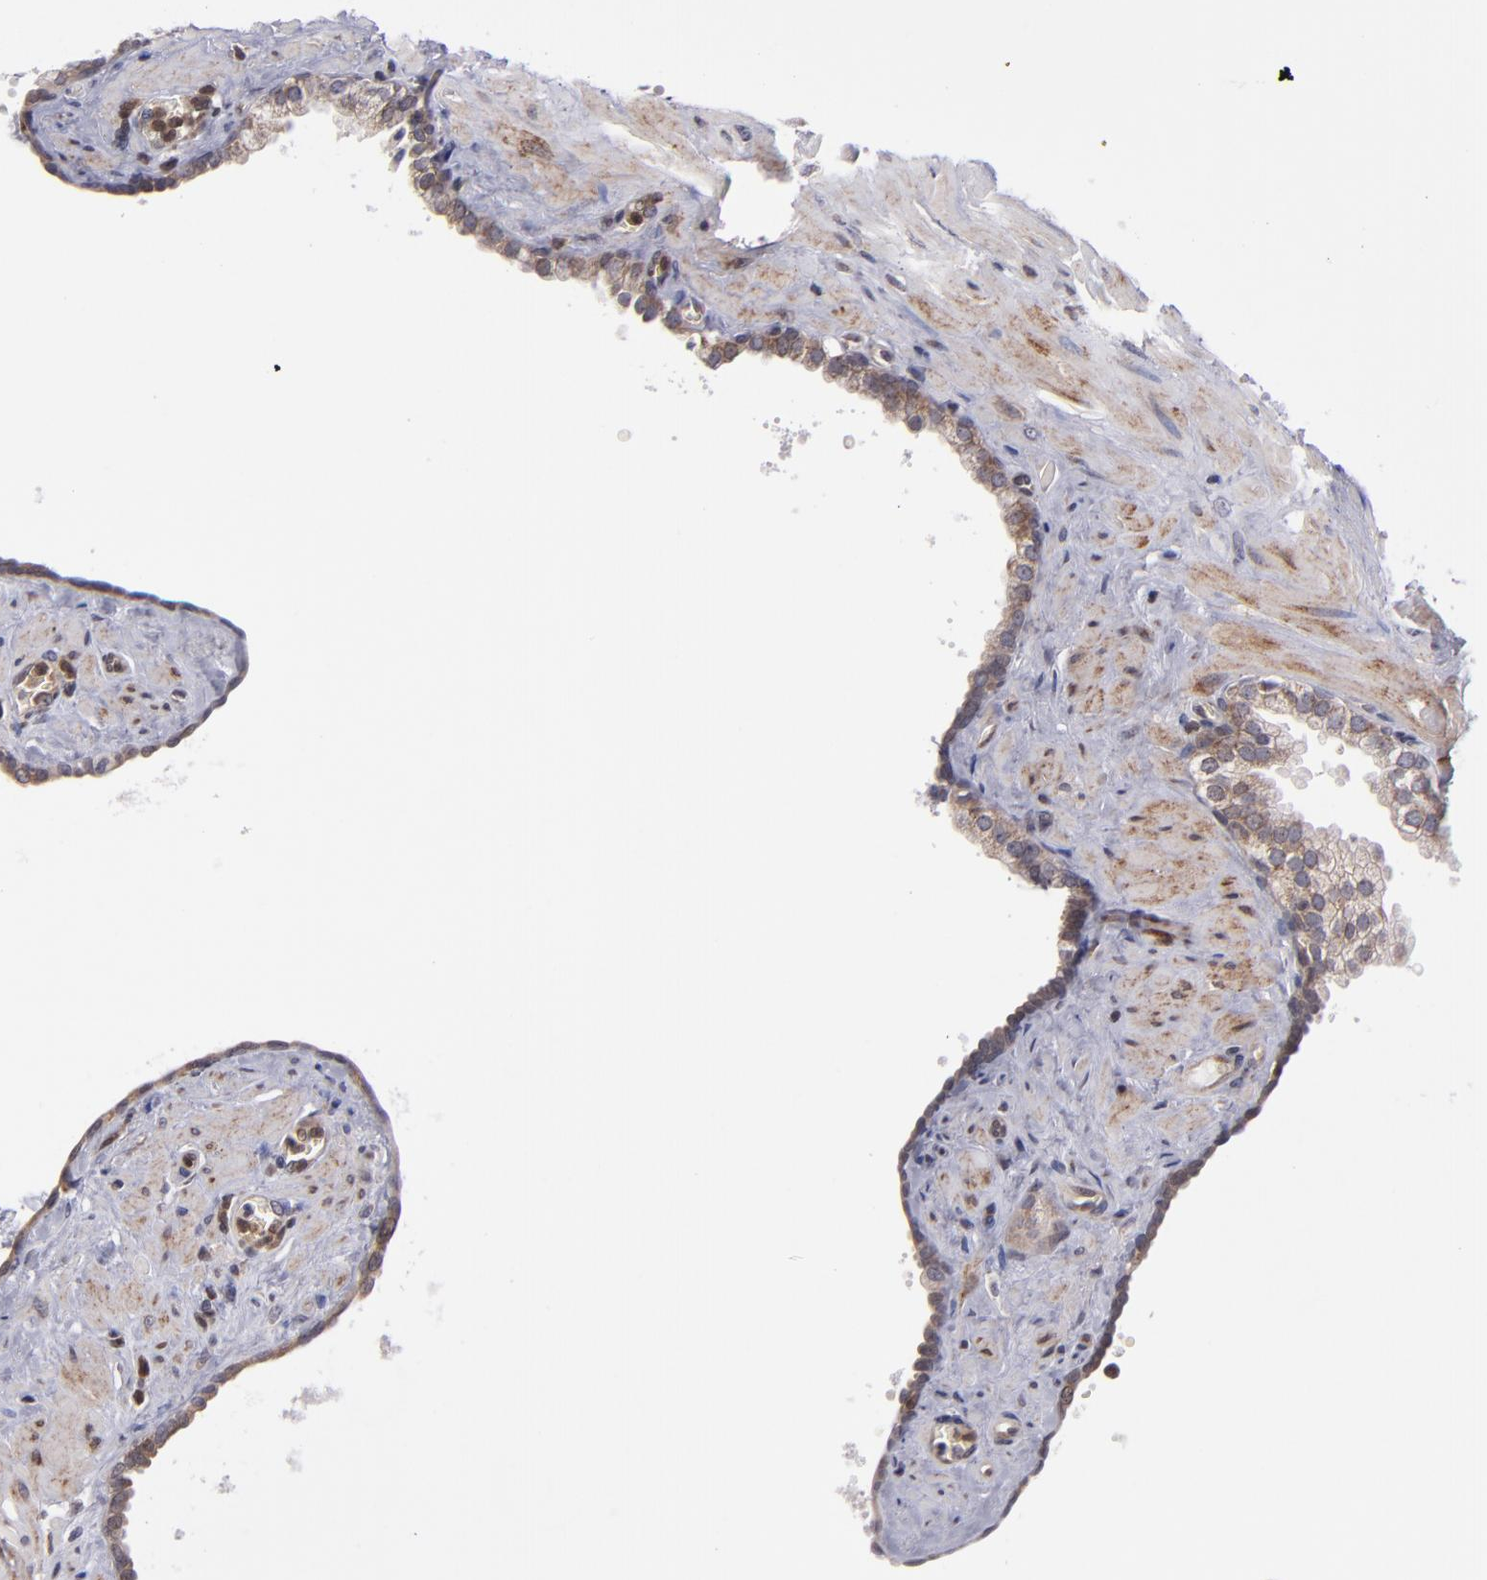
{"staining": {"intensity": "weak", "quantity": ">75%", "location": "cytoplasmic/membranous"}, "tissue": "prostate", "cell_type": "Glandular cells", "image_type": "normal", "snomed": [{"axis": "morphology", "description": "Normal tissue, NOS"}, {"axis": "topography", "description": "Prostate"}], "caption": "High-power microscopy captured an immunohistochemistry (IHC) image of unremarkable prostate, revealing weak cytoplasmic/membranous positivity in about >75% of glandular cells. The protein of interest is shown in brown color, while the nuclei are stained blue.", "gene": "CASP1", "patient": {"sex": "male", "age": 60}}